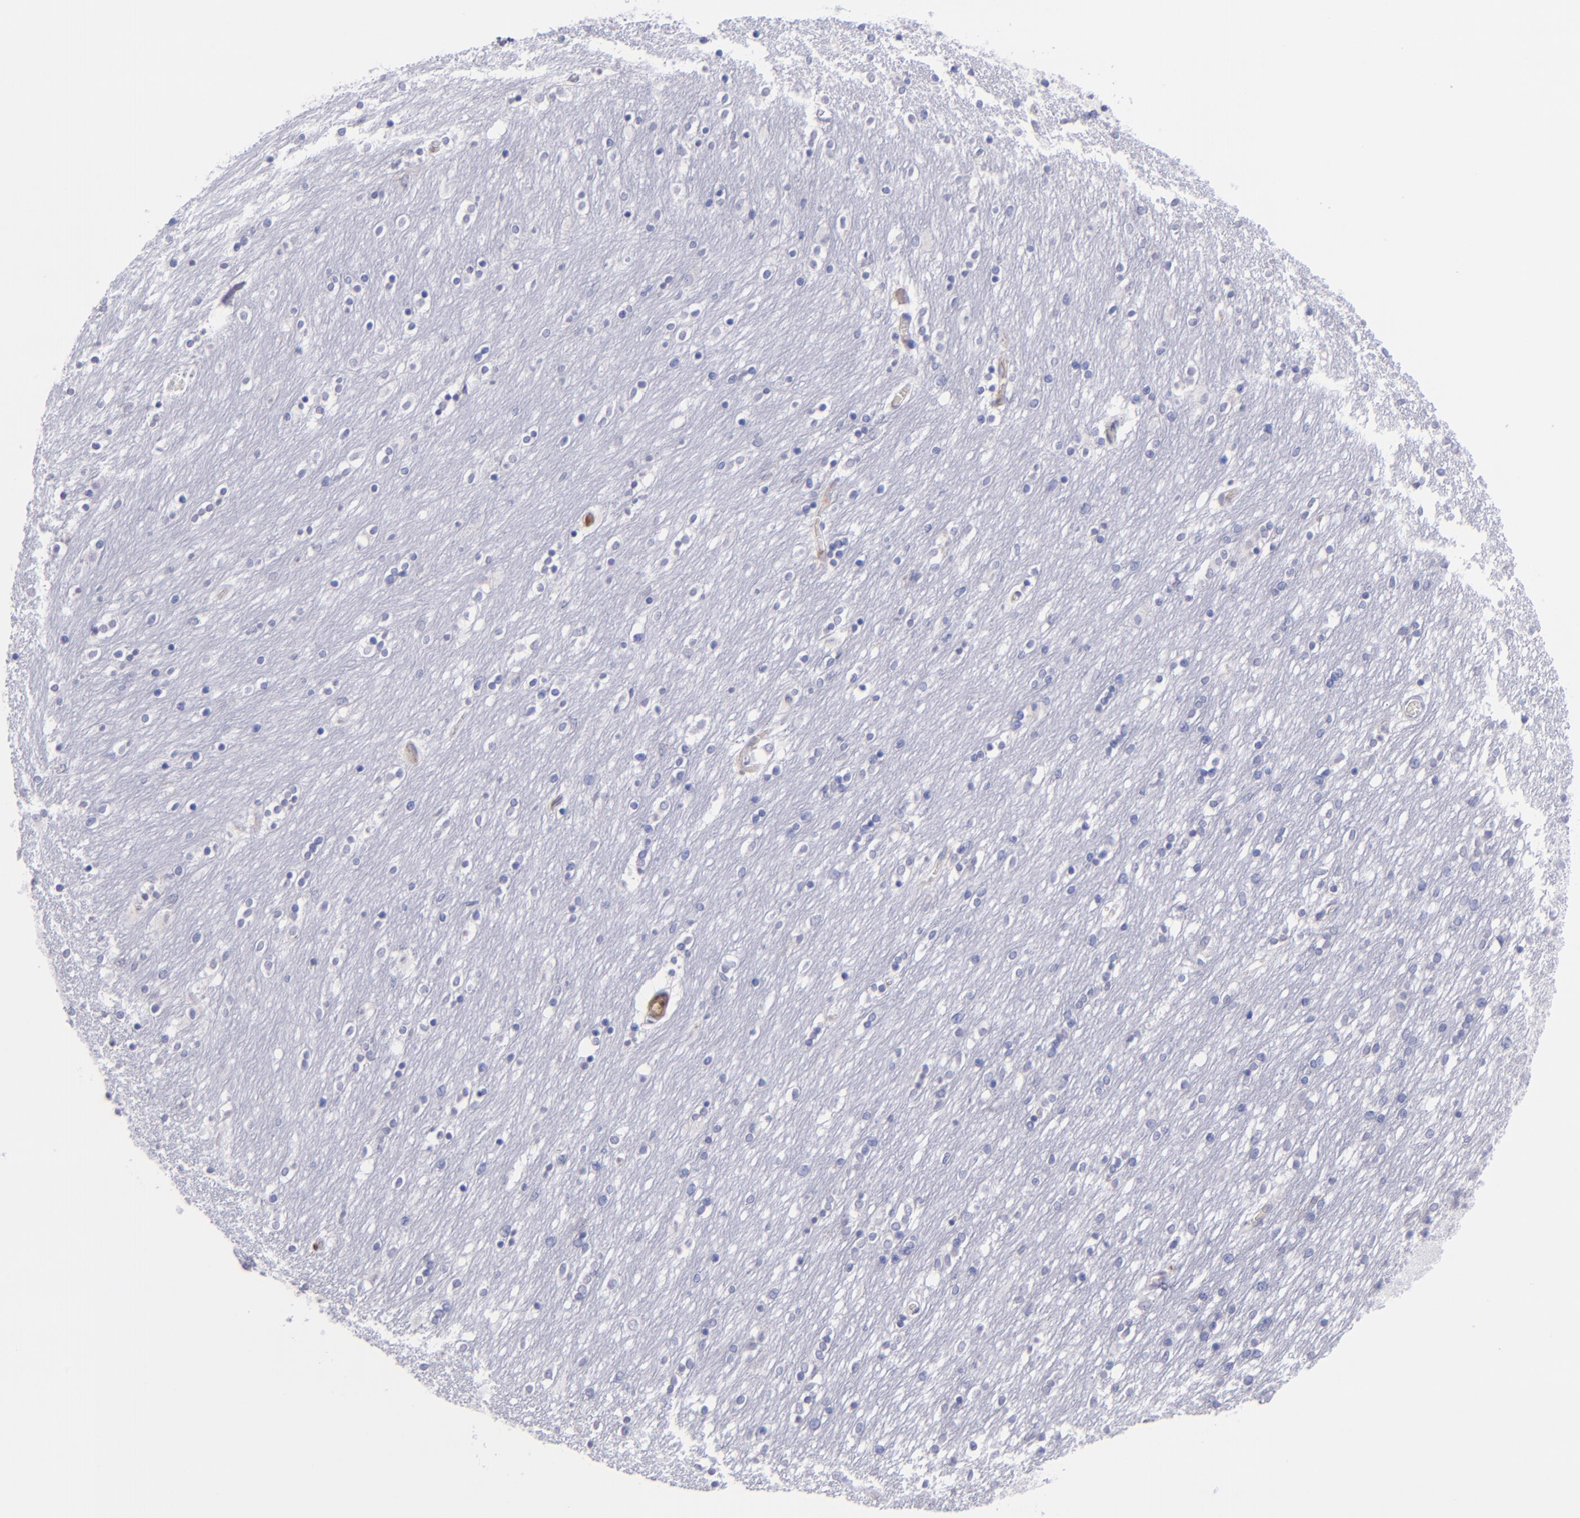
{"staining": {"intensity": "negative", "quantity": "none", "location": "none"}, "tissue": "caudate", "cell_type": "Glial cells", "image_type": "normal", "snomed": [{"axis": "morphology", "description": "Normal tissue, NOS"}, {"axis": "topography", "description": "Lateral ventricle wall"}], "caption": "An IHC image of normal caudate is shown. There is no staining in glial cells of caudate.", "gene": "ICAM3", "patient": {"sex": "female", "age": 54}}